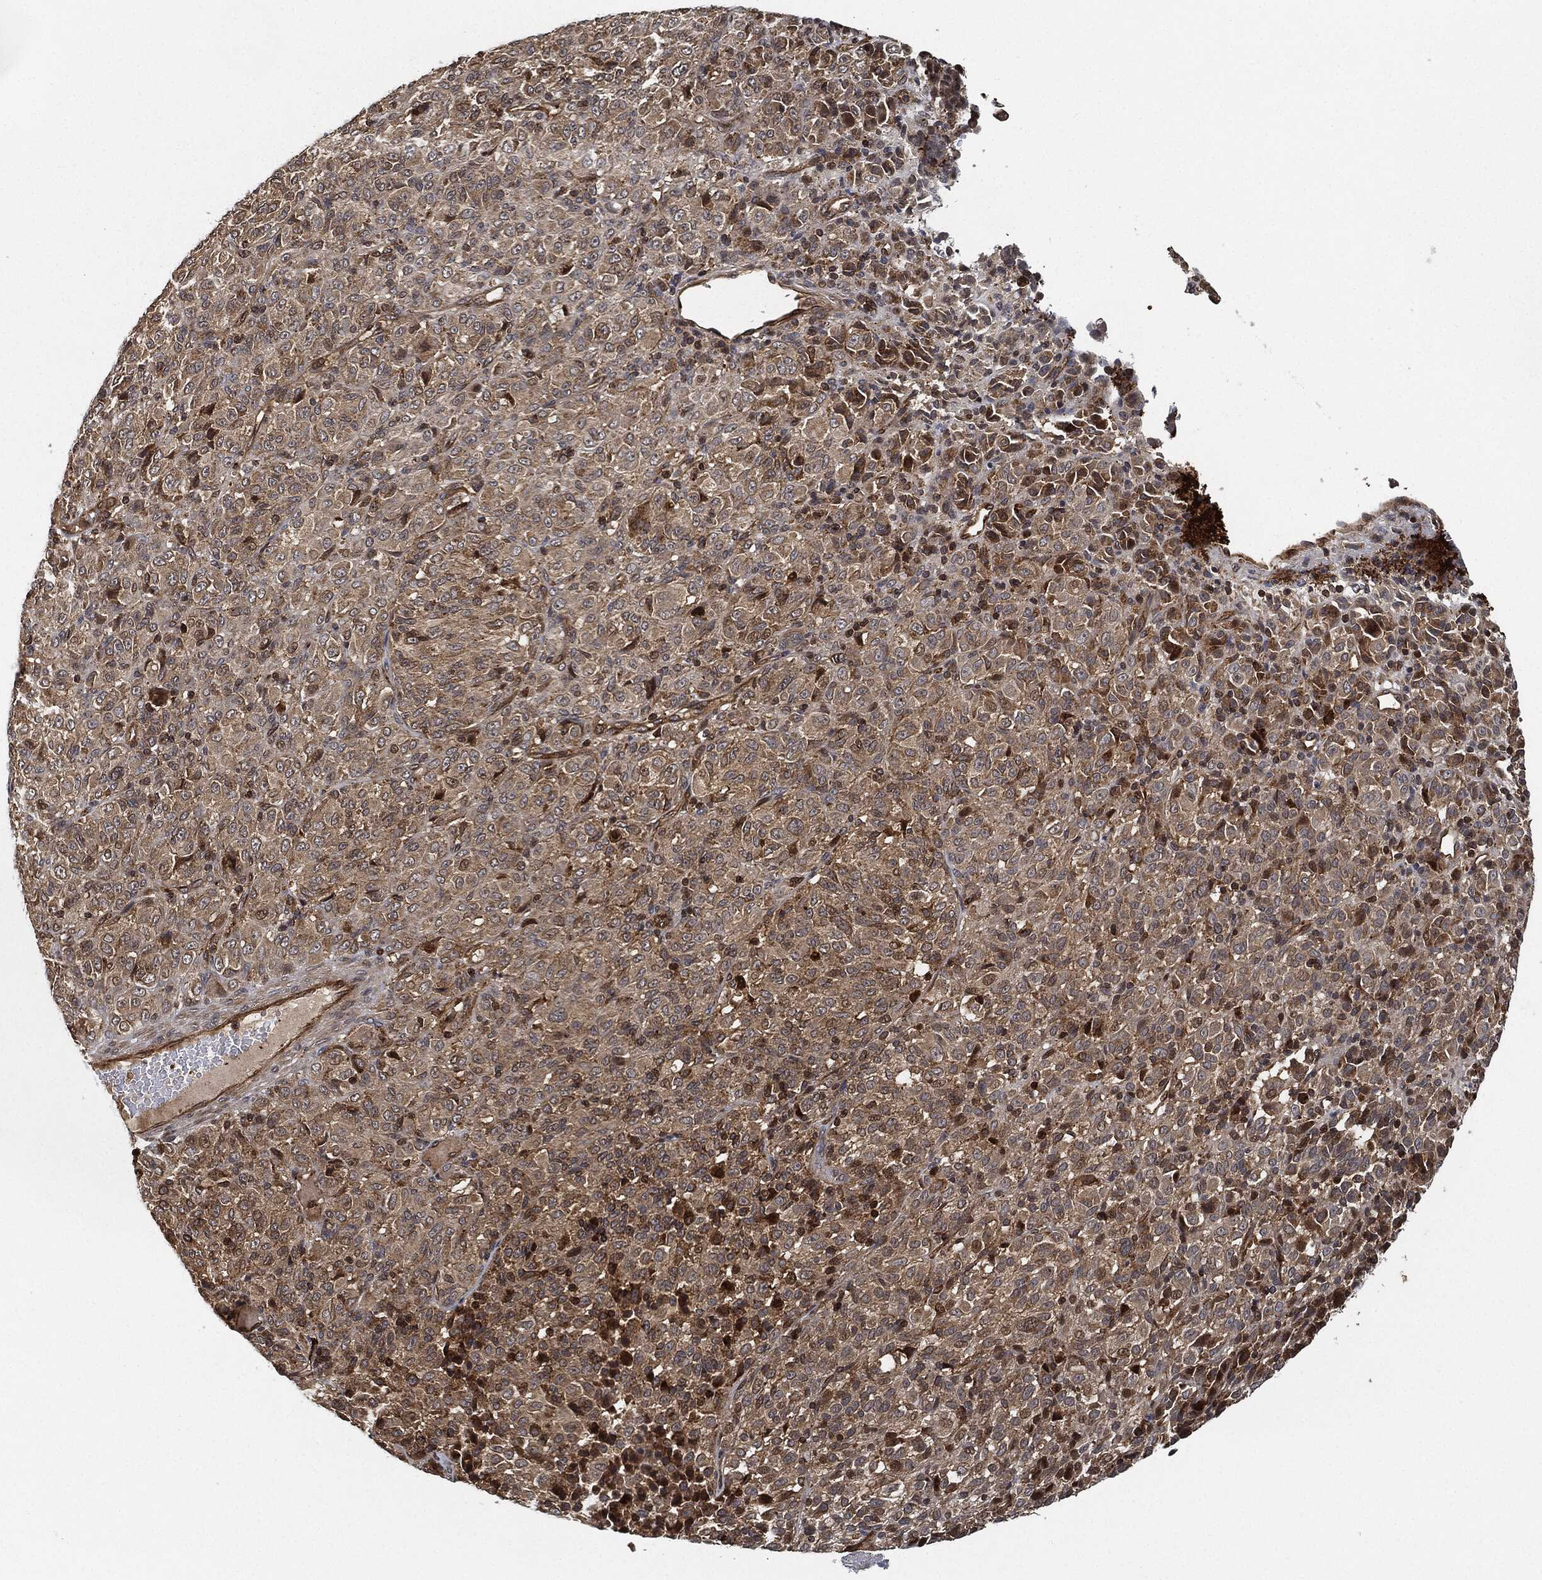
{"staining": {"intensity": "strong", "quantity": "<25%", "location": "cytoplasmic/membranous,nuclear"}, "tissue": "melanoma", "cell_type": "Tumor cells", "image_type": "cancer", "snomed": [{"axis": "morphology", "description": "Malignant melanoma, Metastatic site"}, {"axis": "topography", "description": "Brain"}], "caption": "A high-resolution micrograph shows immunohistochemistry staining of malignant melanoma (metastatic site), which exhibits strong cytoplasmic/membranous and nuclear expression in about <25% of tumor cells.", "gene": "MAP3K3", "patient": {"sex": "female", "age": 56}}